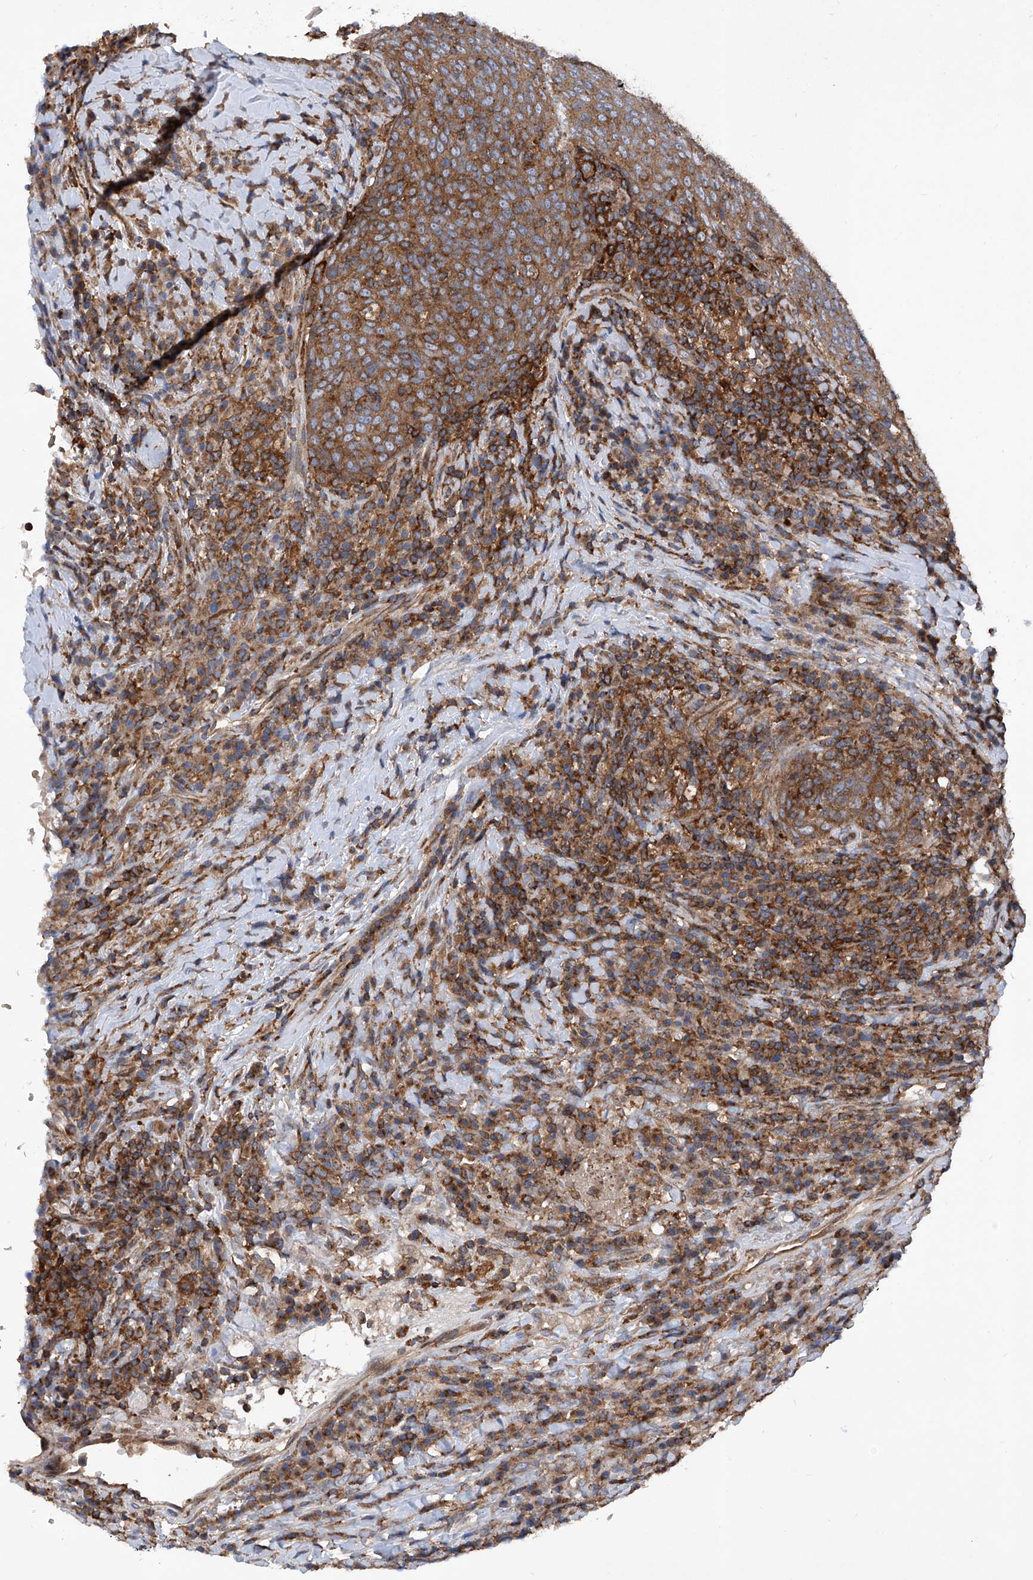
{"staining": {"intensity": "moderate", "quantity": ">75%", "location": "cytoplasmic/membranous"}, "tissue": "head and neck cancer", "cell_type": "Tumor cells", "image_type": "cancer", "snomed": [{"axis": "morphology", "description": "Squamous cell carcinoma, NOS"}, {"axis": "morphology", "description": "Squamous cell carcinoma, metastatic, NOS"}, {"axis": "topography", "description": "Lymph node"}, {"axis": "topography", "description": "Head-Neck"}], "caption": "Immunohistochemical staining of human head and neck cancer (metastatic squamous cell carcinoma) displays moderate cytoplasmic/membranous protein expression in approximately >75% of tumor cells.", "gene": "SMAP1", "patient": {"sex": "male", "age": 62}}